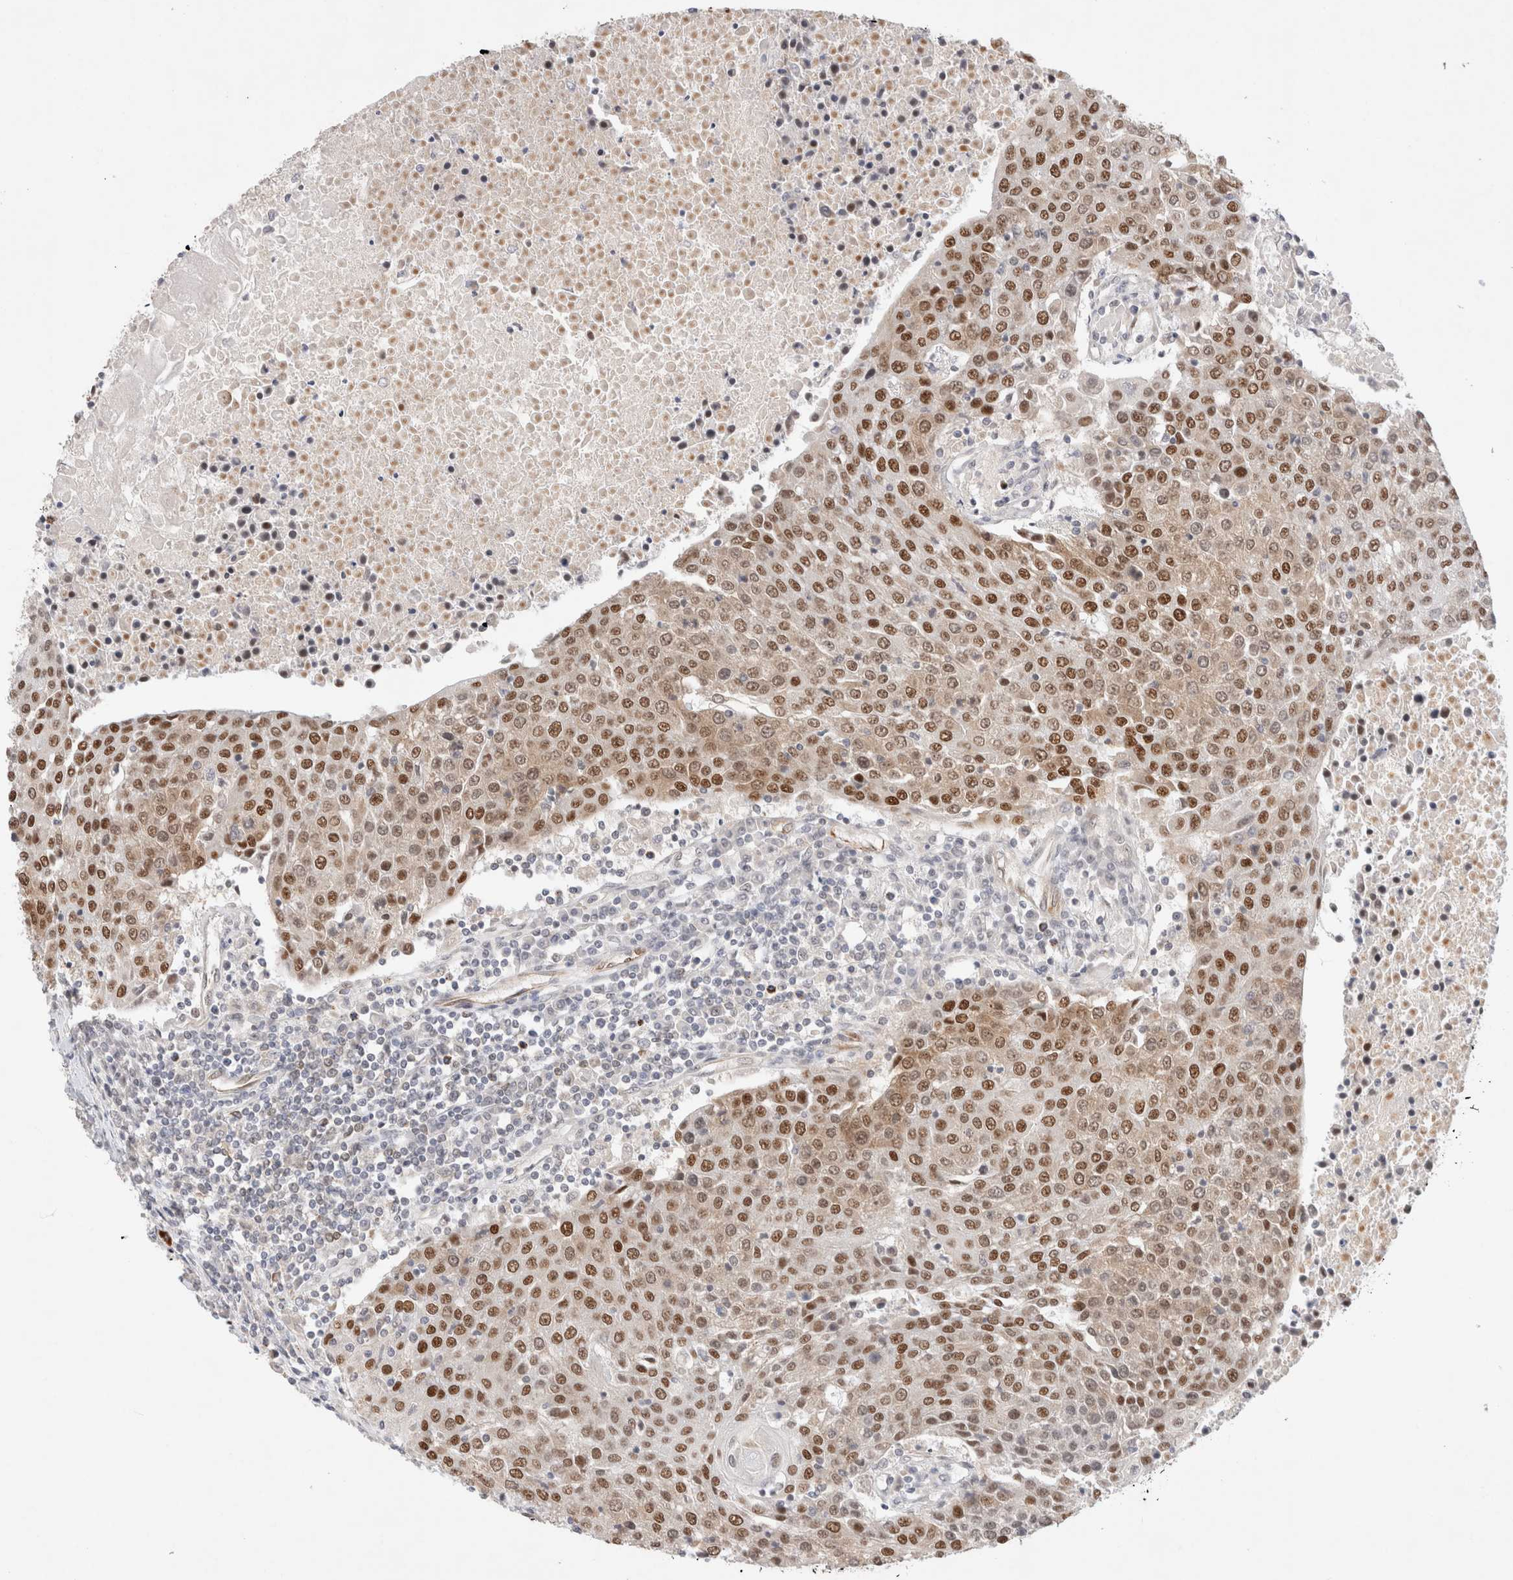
{"staining": {"intensity": "moderate", "quantity": ">75%", "location": "nuclear"}, "tissue": "urothelial cancer", "cell_type": "Tumor cells", "image_type": "cancer", "snomed": [{"axis": "morphology", "description": "Urothelial carcinoma, High grade"}, {"axis": "topography", "description": "Urinary bladder"}], "caption": "Urothelial carcinoma (high-grade) was stained to show a protein in brown. There is medium levels of moderate nuclear staining in about >75% of tumor cells.", "gene": "GTF2I", "patient": {"sex": "female", "age": 85}}